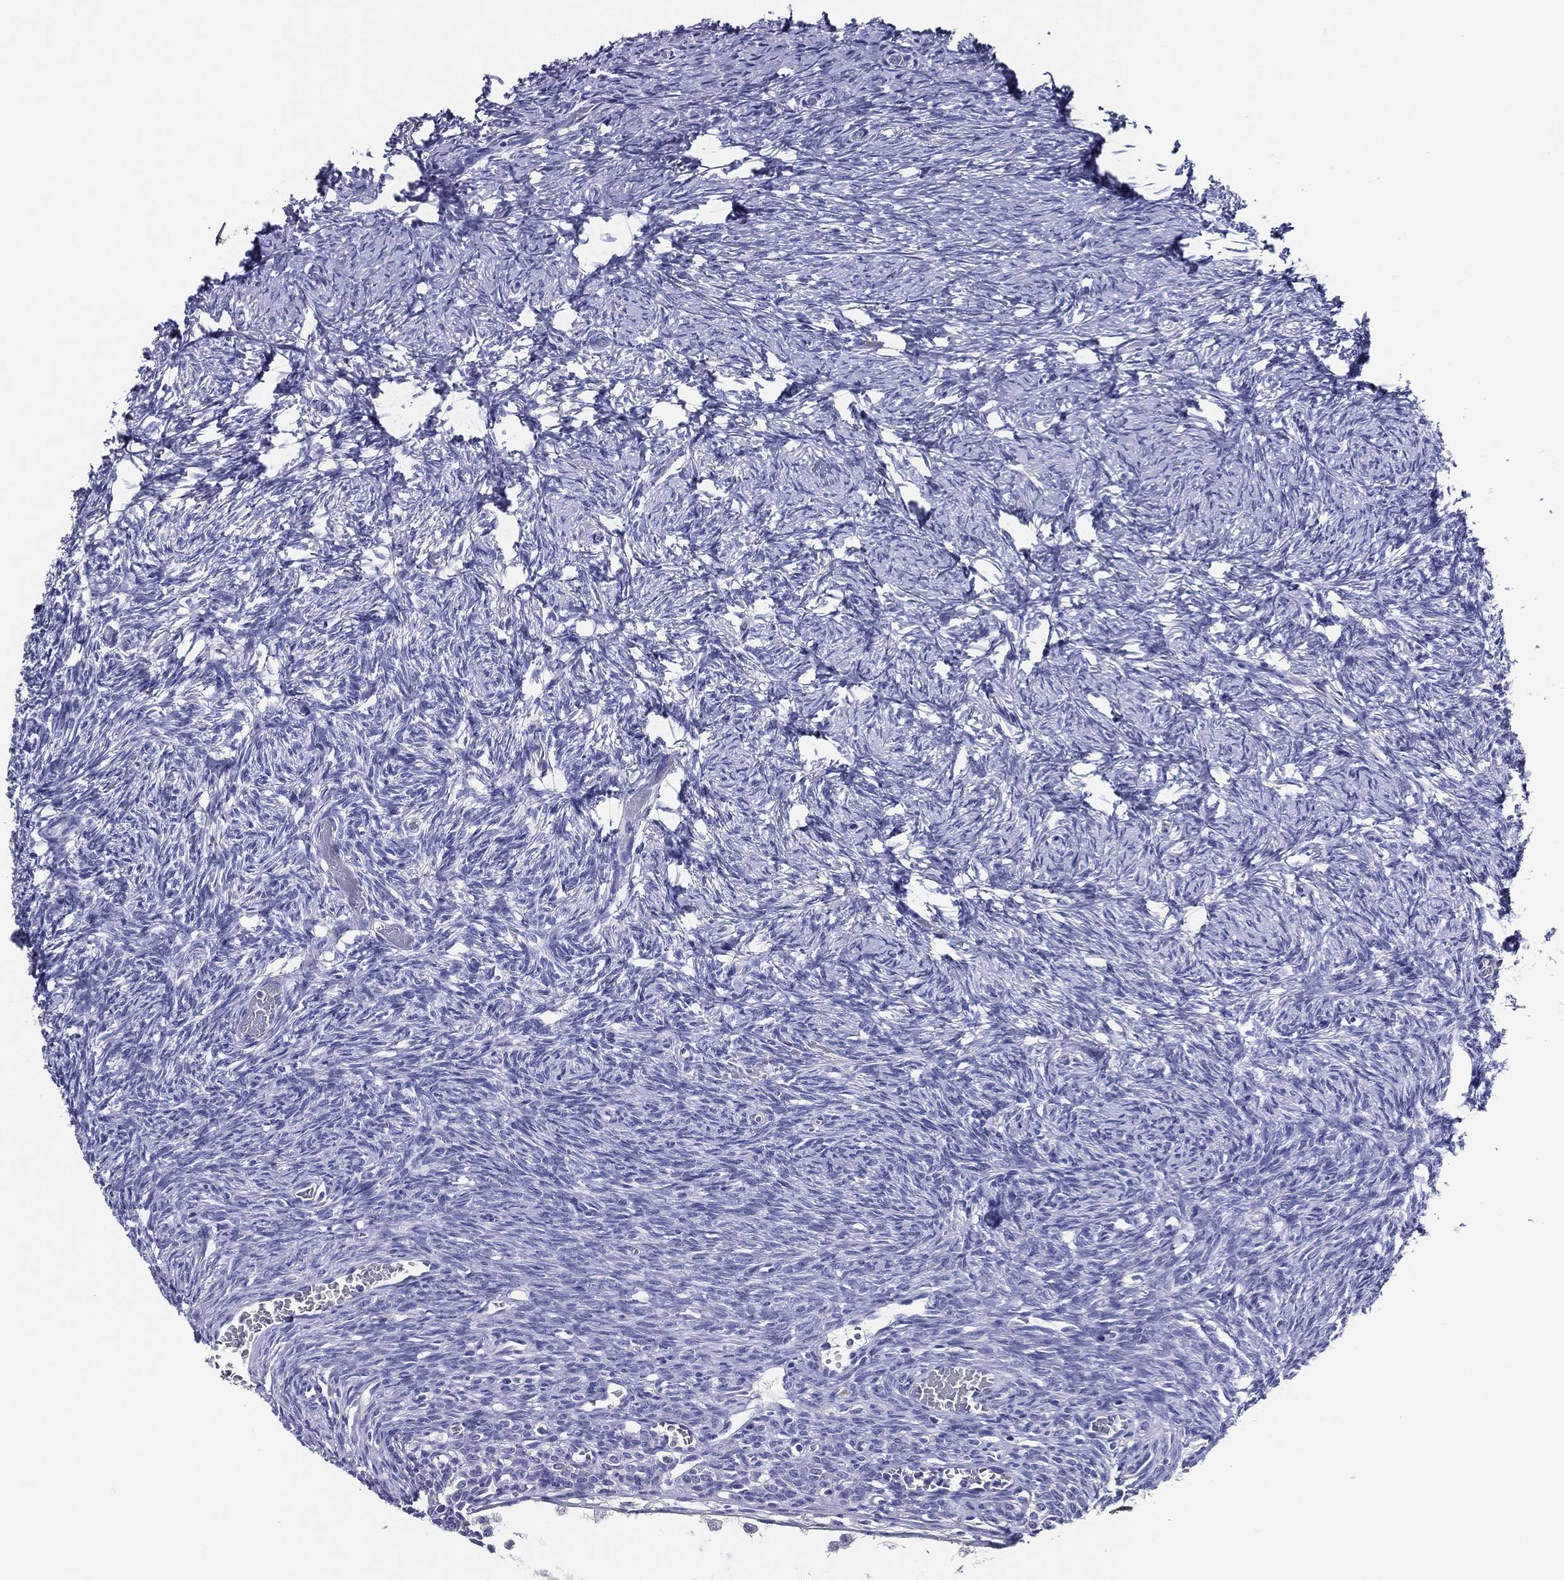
{"staining": {"intensity": "negative", "quantity": "none", "location": "none"}, "tissue": "ovary", "cell_type": "Follicle cells", "image_type": "normal", "snomed": [{"axis": "morphology", "description": "Normal tissue, NOS"}, {"axis": "topography", "description": "Ovary"}], "caption": "Normal ovary was stained to show a protein in brown. There is no significant staining in follicle cells. The staining is performed using DAB brown chromogen with nuclei counter-stained in using hematoxylin.", "gene": "ACE2", "patient": {"sex": "female", "age": 39}}